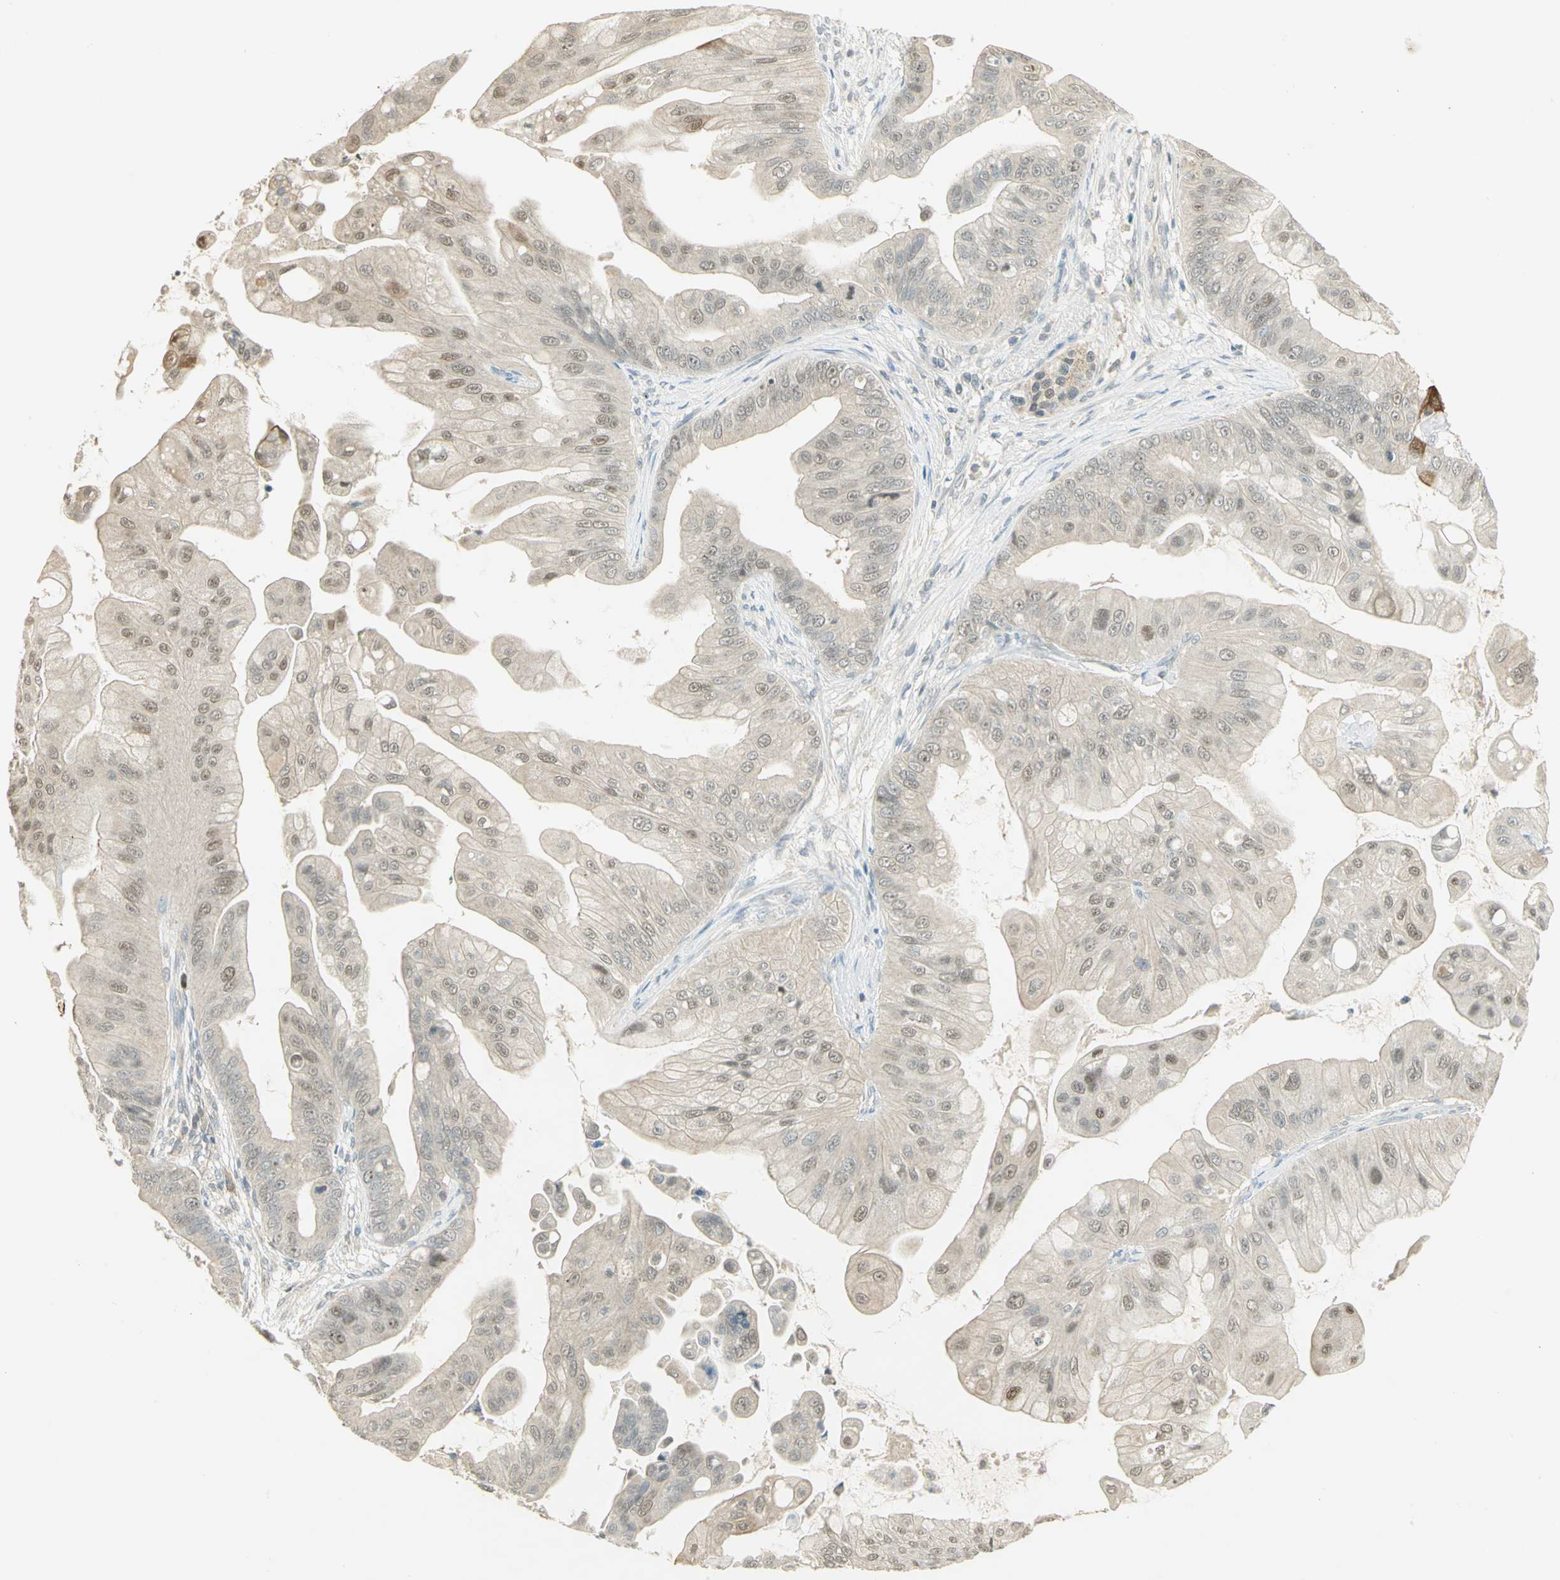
{"staining": {"intensity": "weak", "quantity": "<25%", "location": "cytoplasmic/membranous,nuclear"}, "tissue": "pancreatic cancer", "cell_type": "Tumor cells", "image_type": "cancer", "snomed": [{"axis": "morphology", "description": "Adenocarcinoma, NOS"}, {"axis": "topography", "description": "Pancreas"}], "caption": "High magnification brightfield microscopy of pancreatic adenocarcinoma stained with DAB (brown) and counterstained with hematoxylin (blue): tumor cells show no significant positivity.", "gene": "BIRC2", "patient": {"sex": "female", "age": 75}}